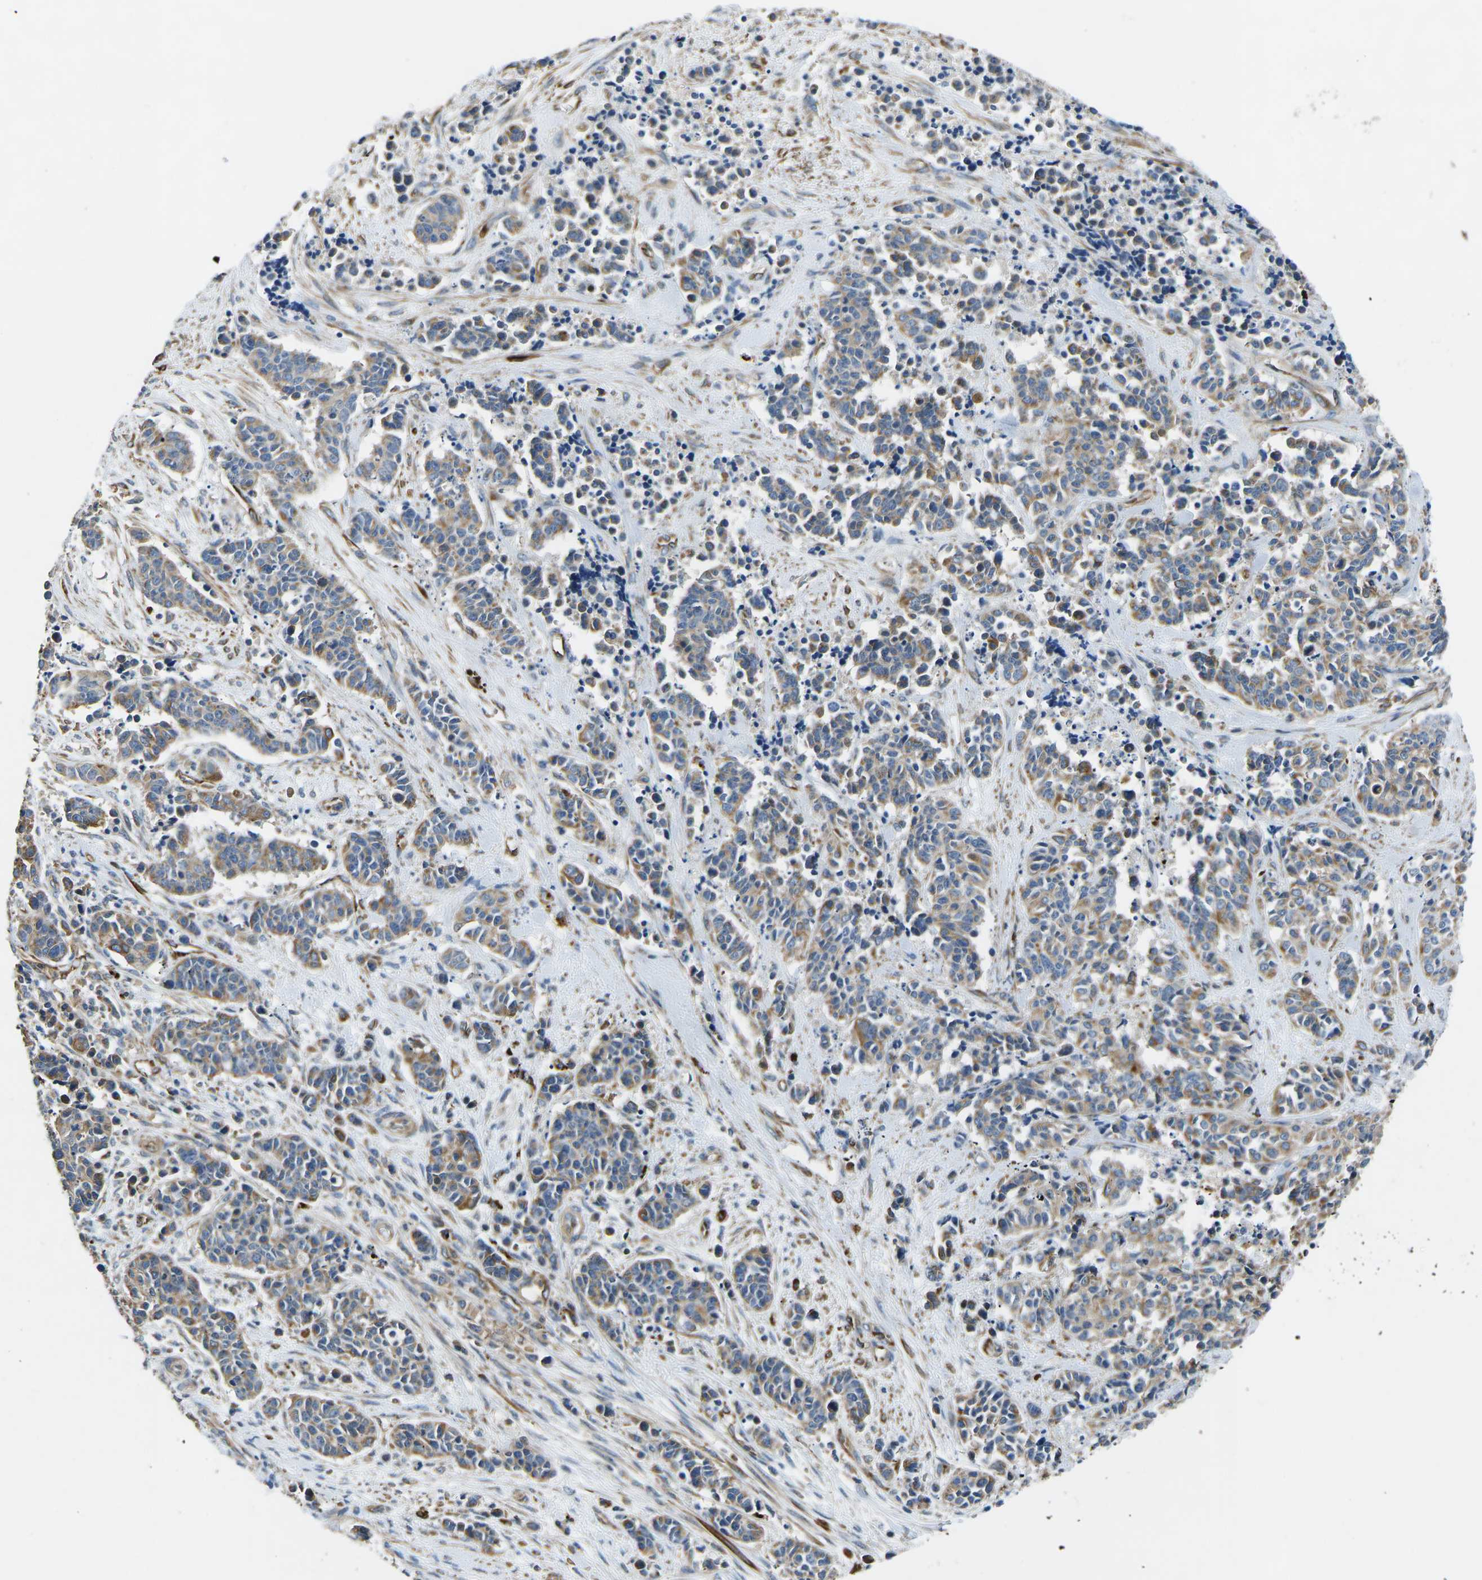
{"staining": {"intensity": "weak", "quantity": ">75%", "location": "cytoplasmic/membranous"}, "tissue": "cervical cancer", "cell_type": "Tumor cells", "image_type": "cancer", "snomed": [{"axis": "morphology", "description": "Squamous cell carcinoma, NOS"}, {"axis": "topography", "description": "Cervix"}], "caption": "Human cervical cancer (squamous cell carcinoma) stained with a brown dye exhibits weak cytoplasmic/membranous positive staining in approximately >75% of tumor cells.", "gene": "KCNJ15", "patient": {"sex": "female", "age": 35}}